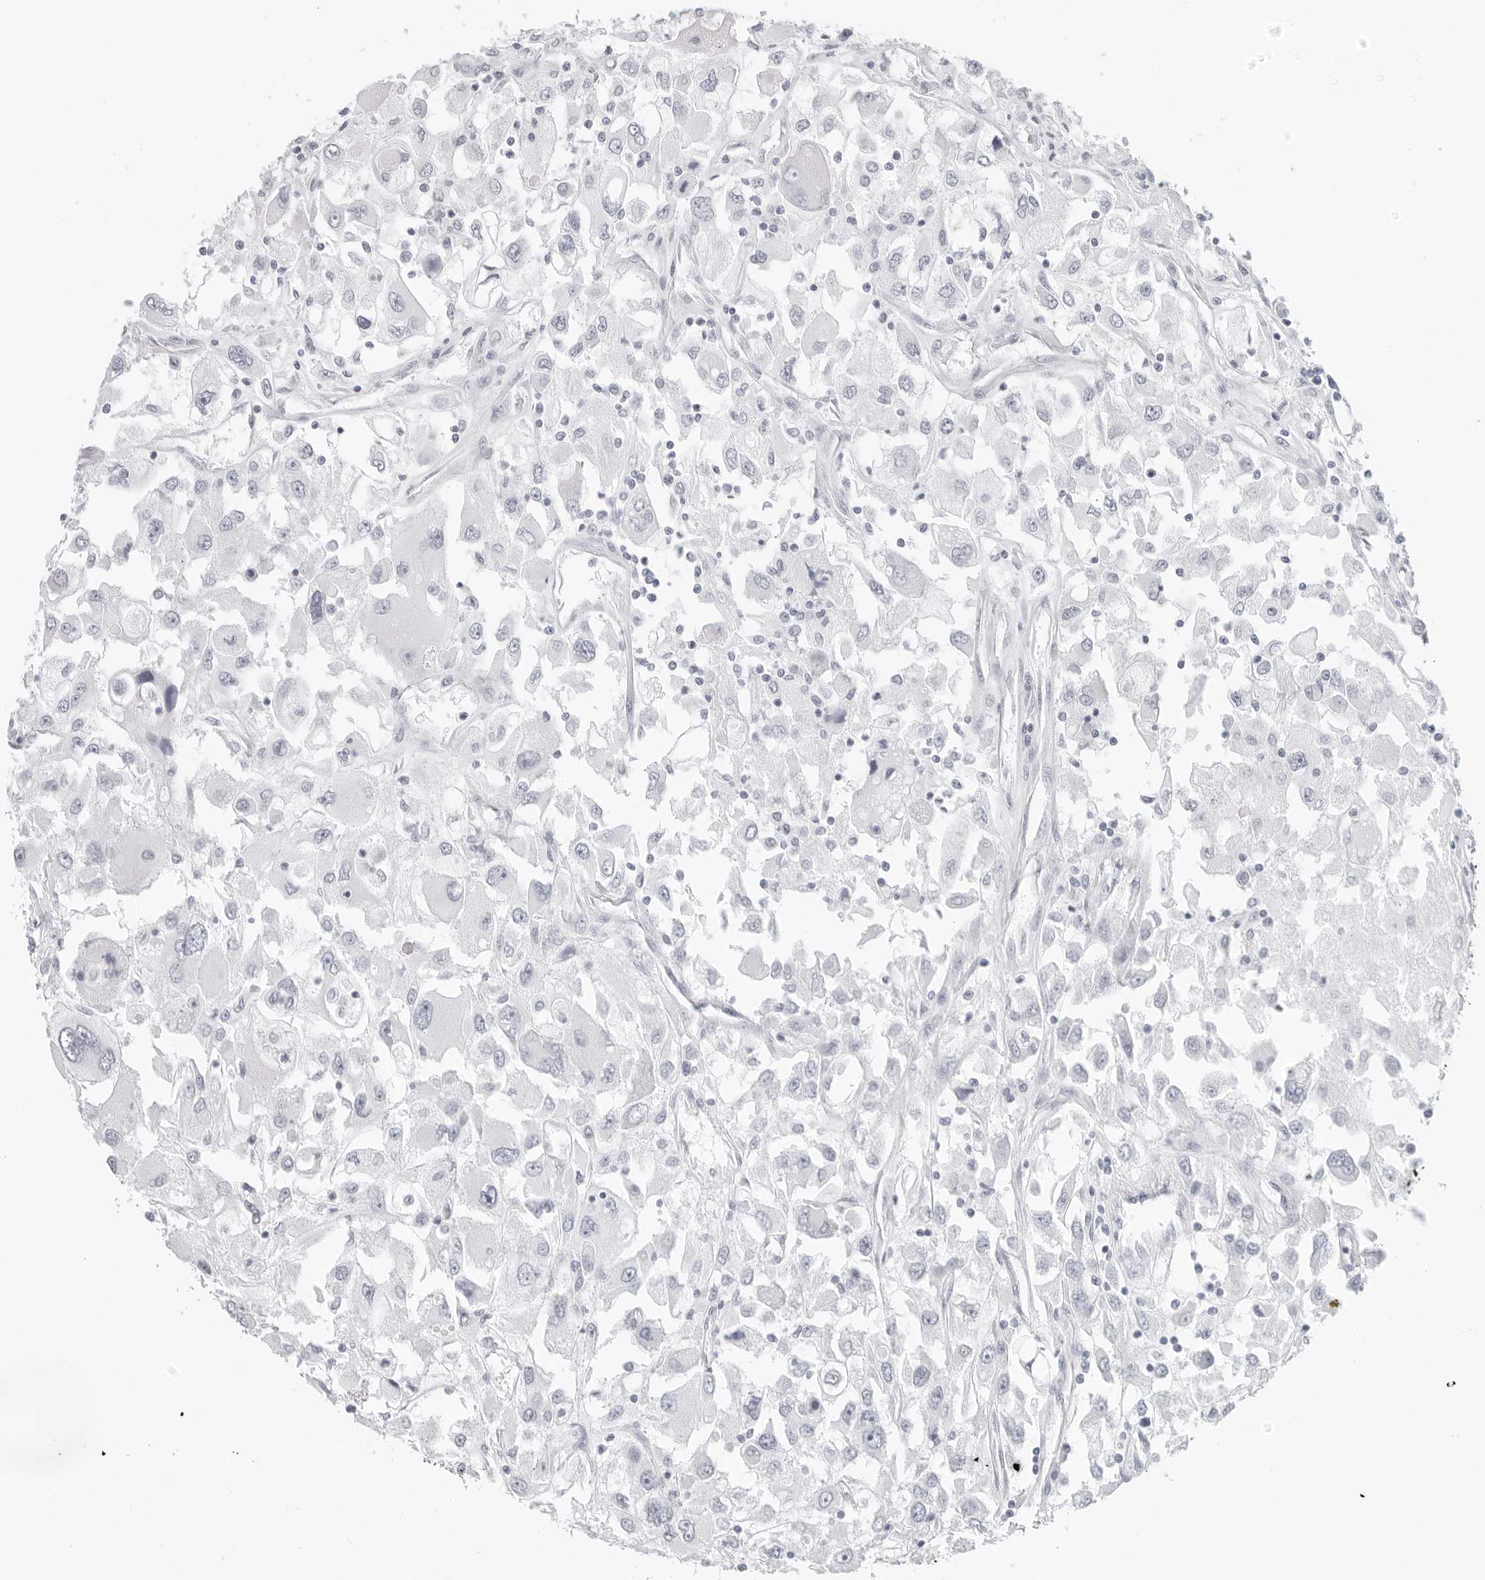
{"staining": {"intensity": "negative", "quantity": "none", "location": "none"}, "tissue": "renal cancer", "cell_type": "Tumor cells", "image_type": "cancer", "snomed": [{"axis": "morphology", "description": "Adenocarcinoma, NOS"}, {"axis": "topography", "description": "Kidney"}], "caption": "Adenocarcinoma (renal) was stained to show a protein in brown. There is no significant positivity in tumor cells.", "gene": "AGMAT", "patient": {"sex": "female", "age": 52}}